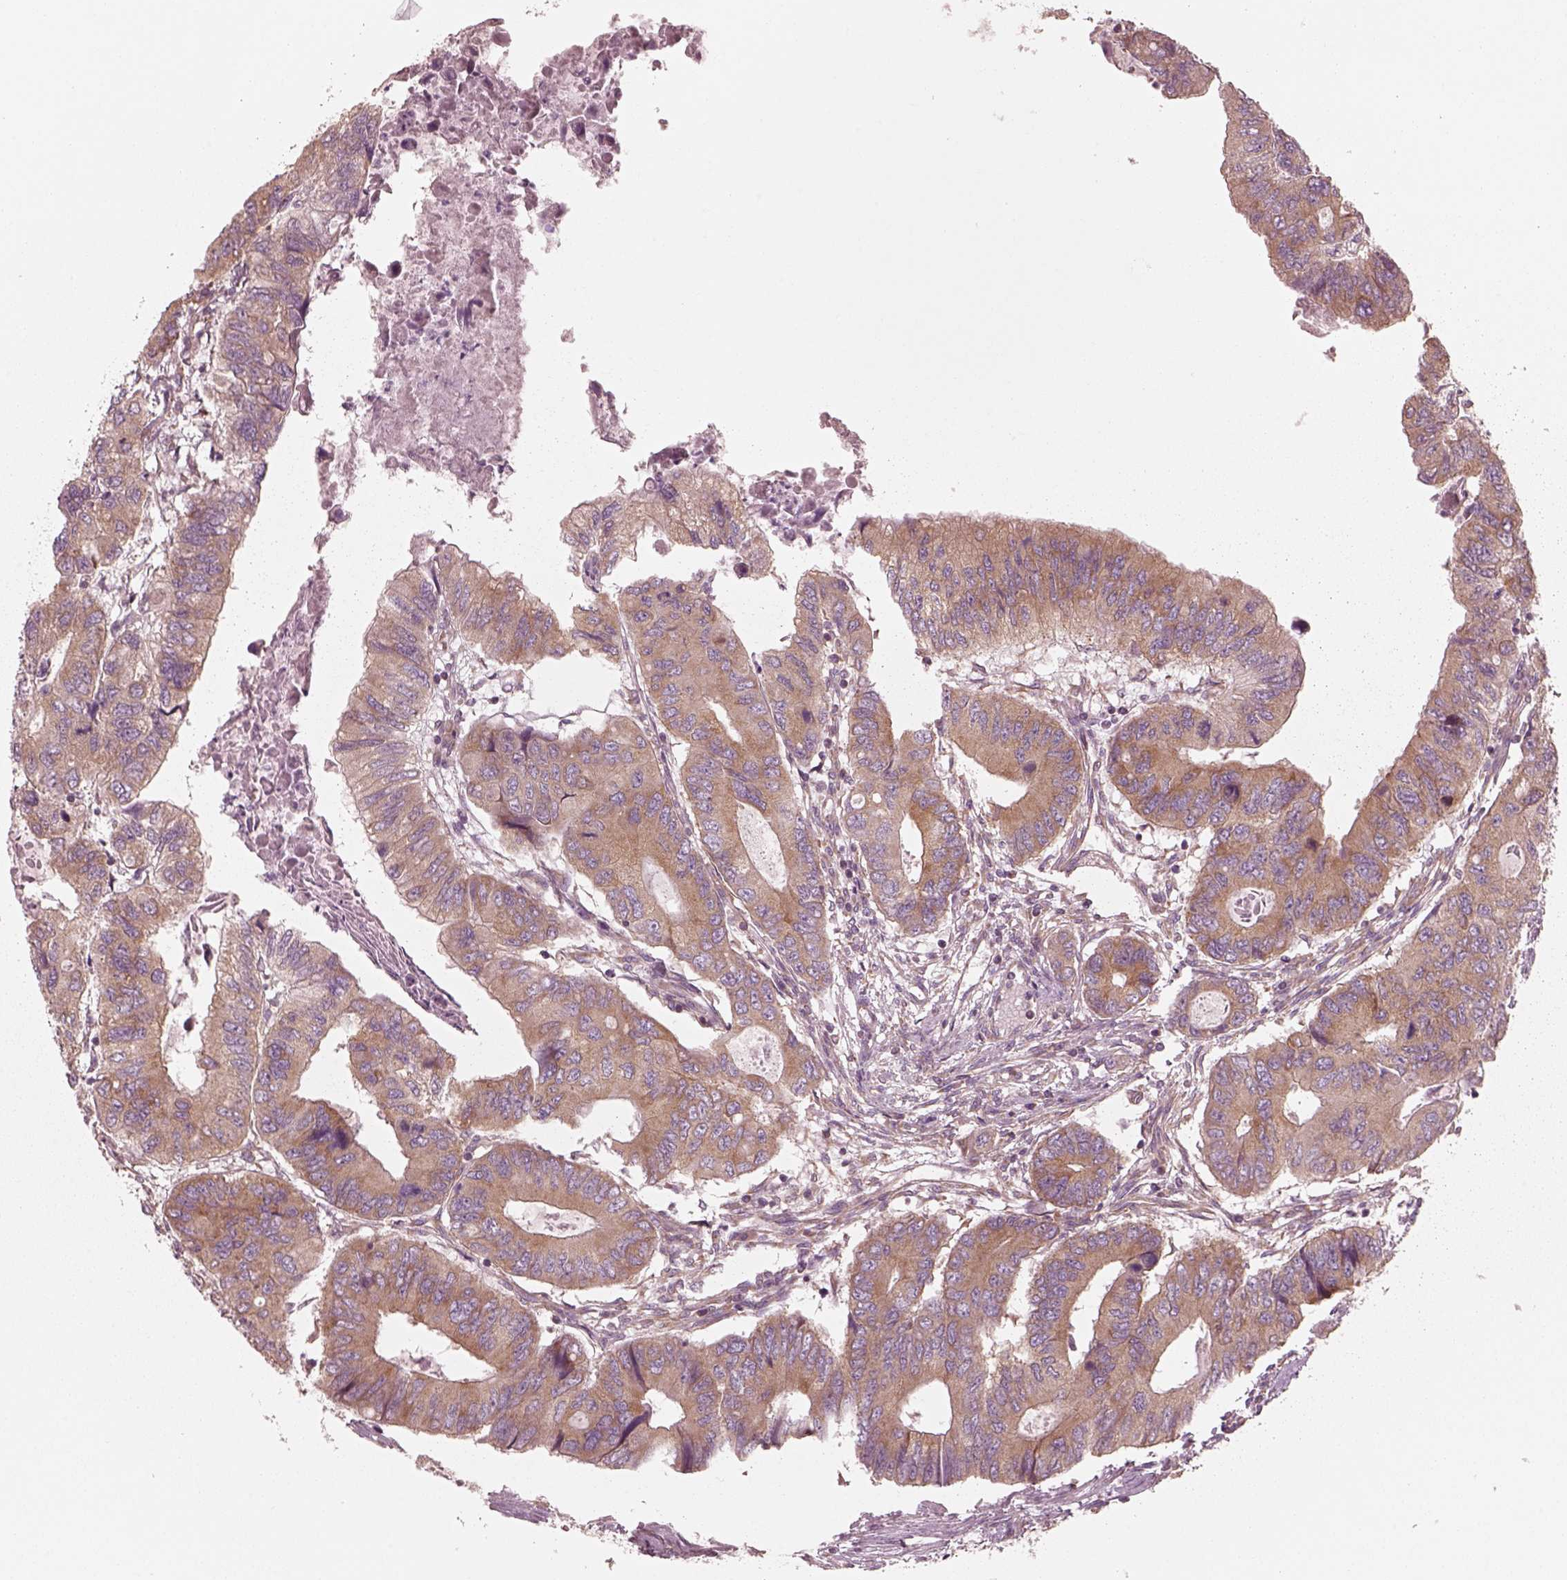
{"staining": {"intensity": "moderate", "quantity": ">75%", "location": "cytoplasmic/membranous"}, "tissue": "colorectal cancer", "cell_type": "Tumor cells", "image_type": "cancer", "snomed": [{"axis": "morphology", "description": "Adenocarcinoma, NOS"}, {"axis": "topography", "description": "Colon"}], "caption": "Colorectal adenocarcinoma stained with a brown dye reveals moderate cytoplasmic/membranous positive expression in approximately >75% of tumor cells.", "gene": "CNOT2", "patient": {"sex": "male", "age": 53}}